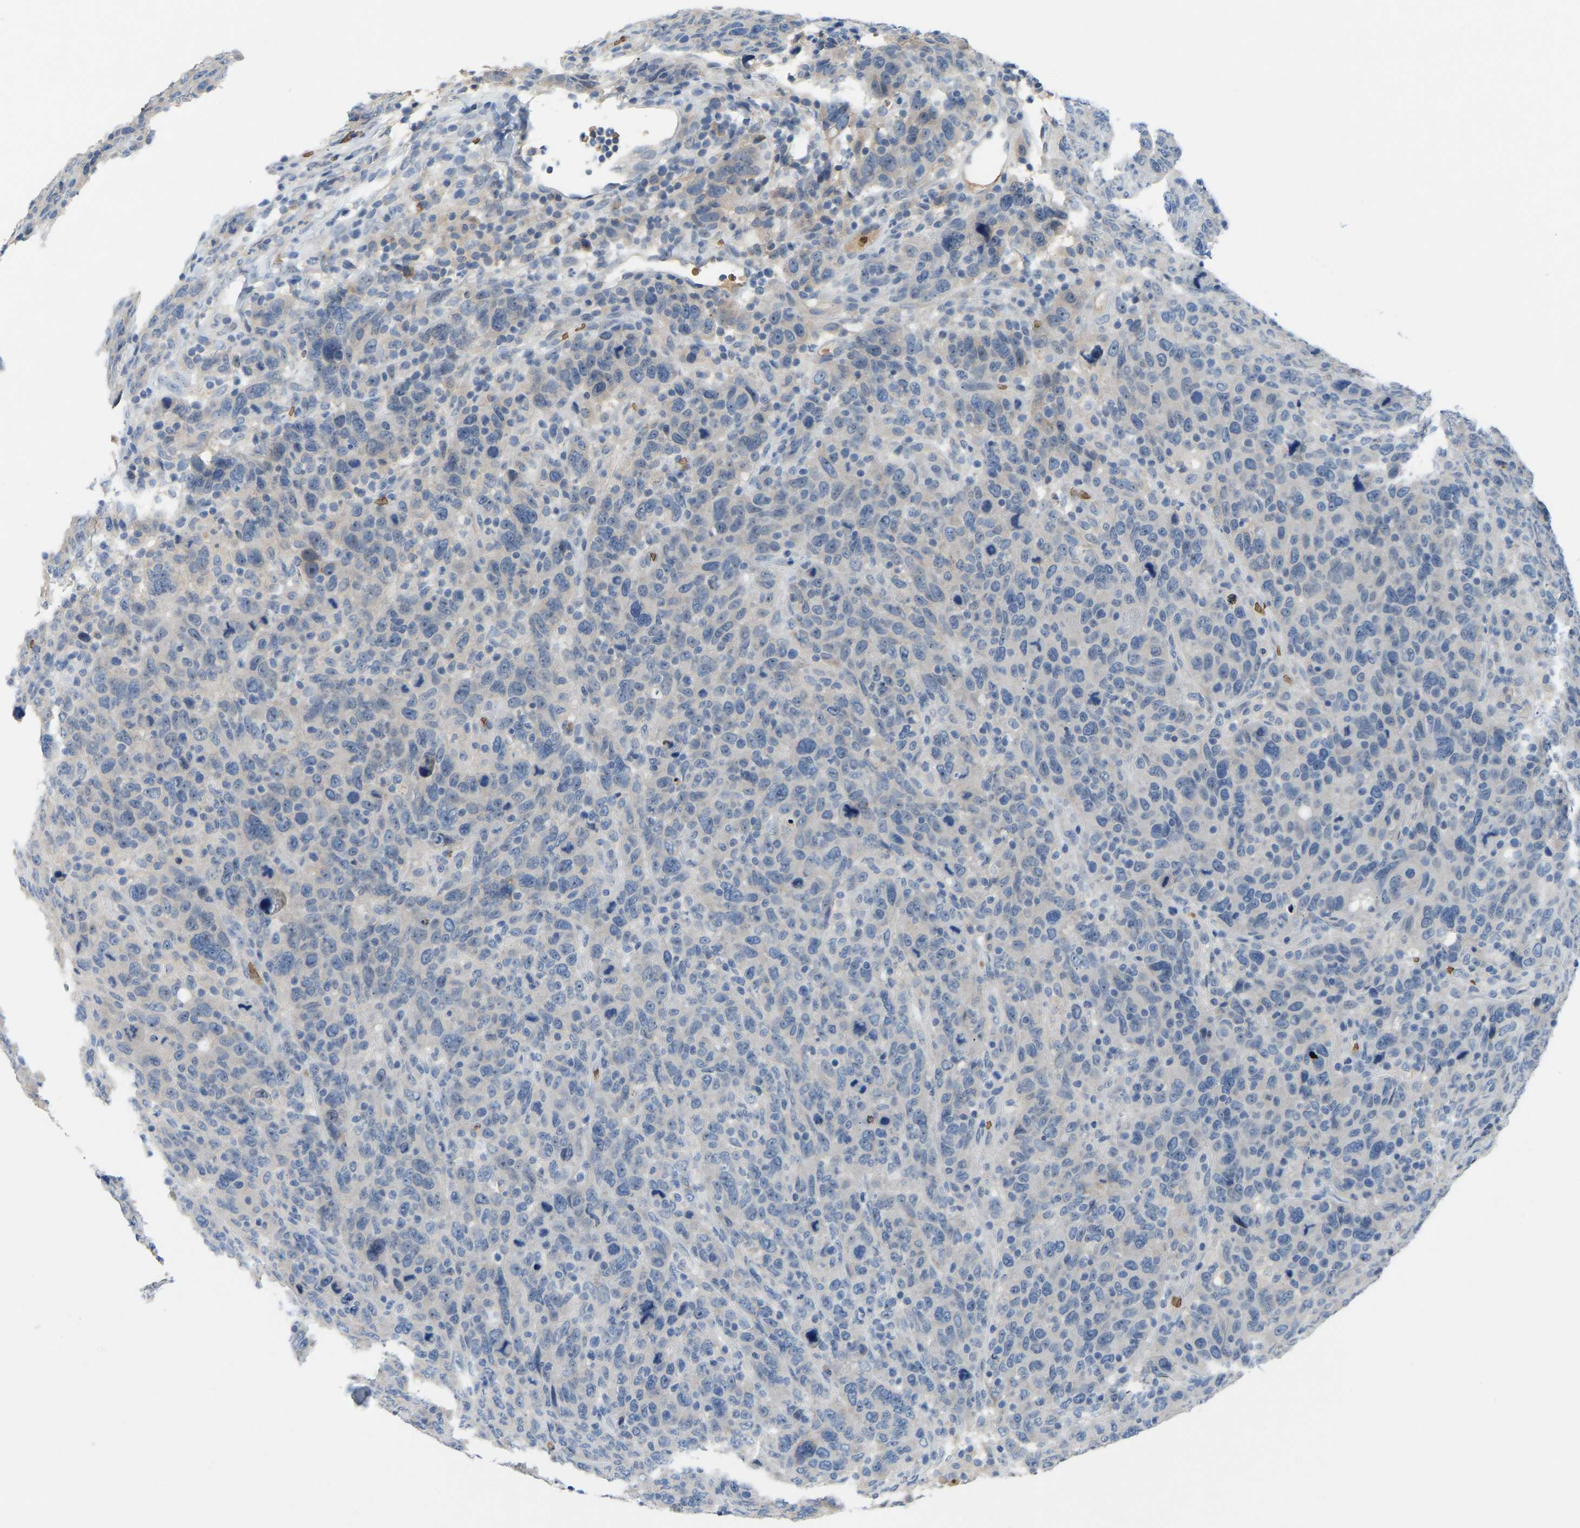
{"staining": {"intensity": "negative", "quantity": "none", "location": "none"}, "tissue": "breast cancer", "cell_type": "Tumor cells", "image_type": "cancer", "snomed": [{"axis": "morphology", "description": "Duct carcinoma"}, {"axis": "topography", "description": "Breast"}], "caption": "DAB immunohistochemical staining of human infiltrating ductal carcinoma (breast) exhibits no significant expression in tumor cells.", "gene": "PIGS", "patient": {"sex": "female", "age": 37}}